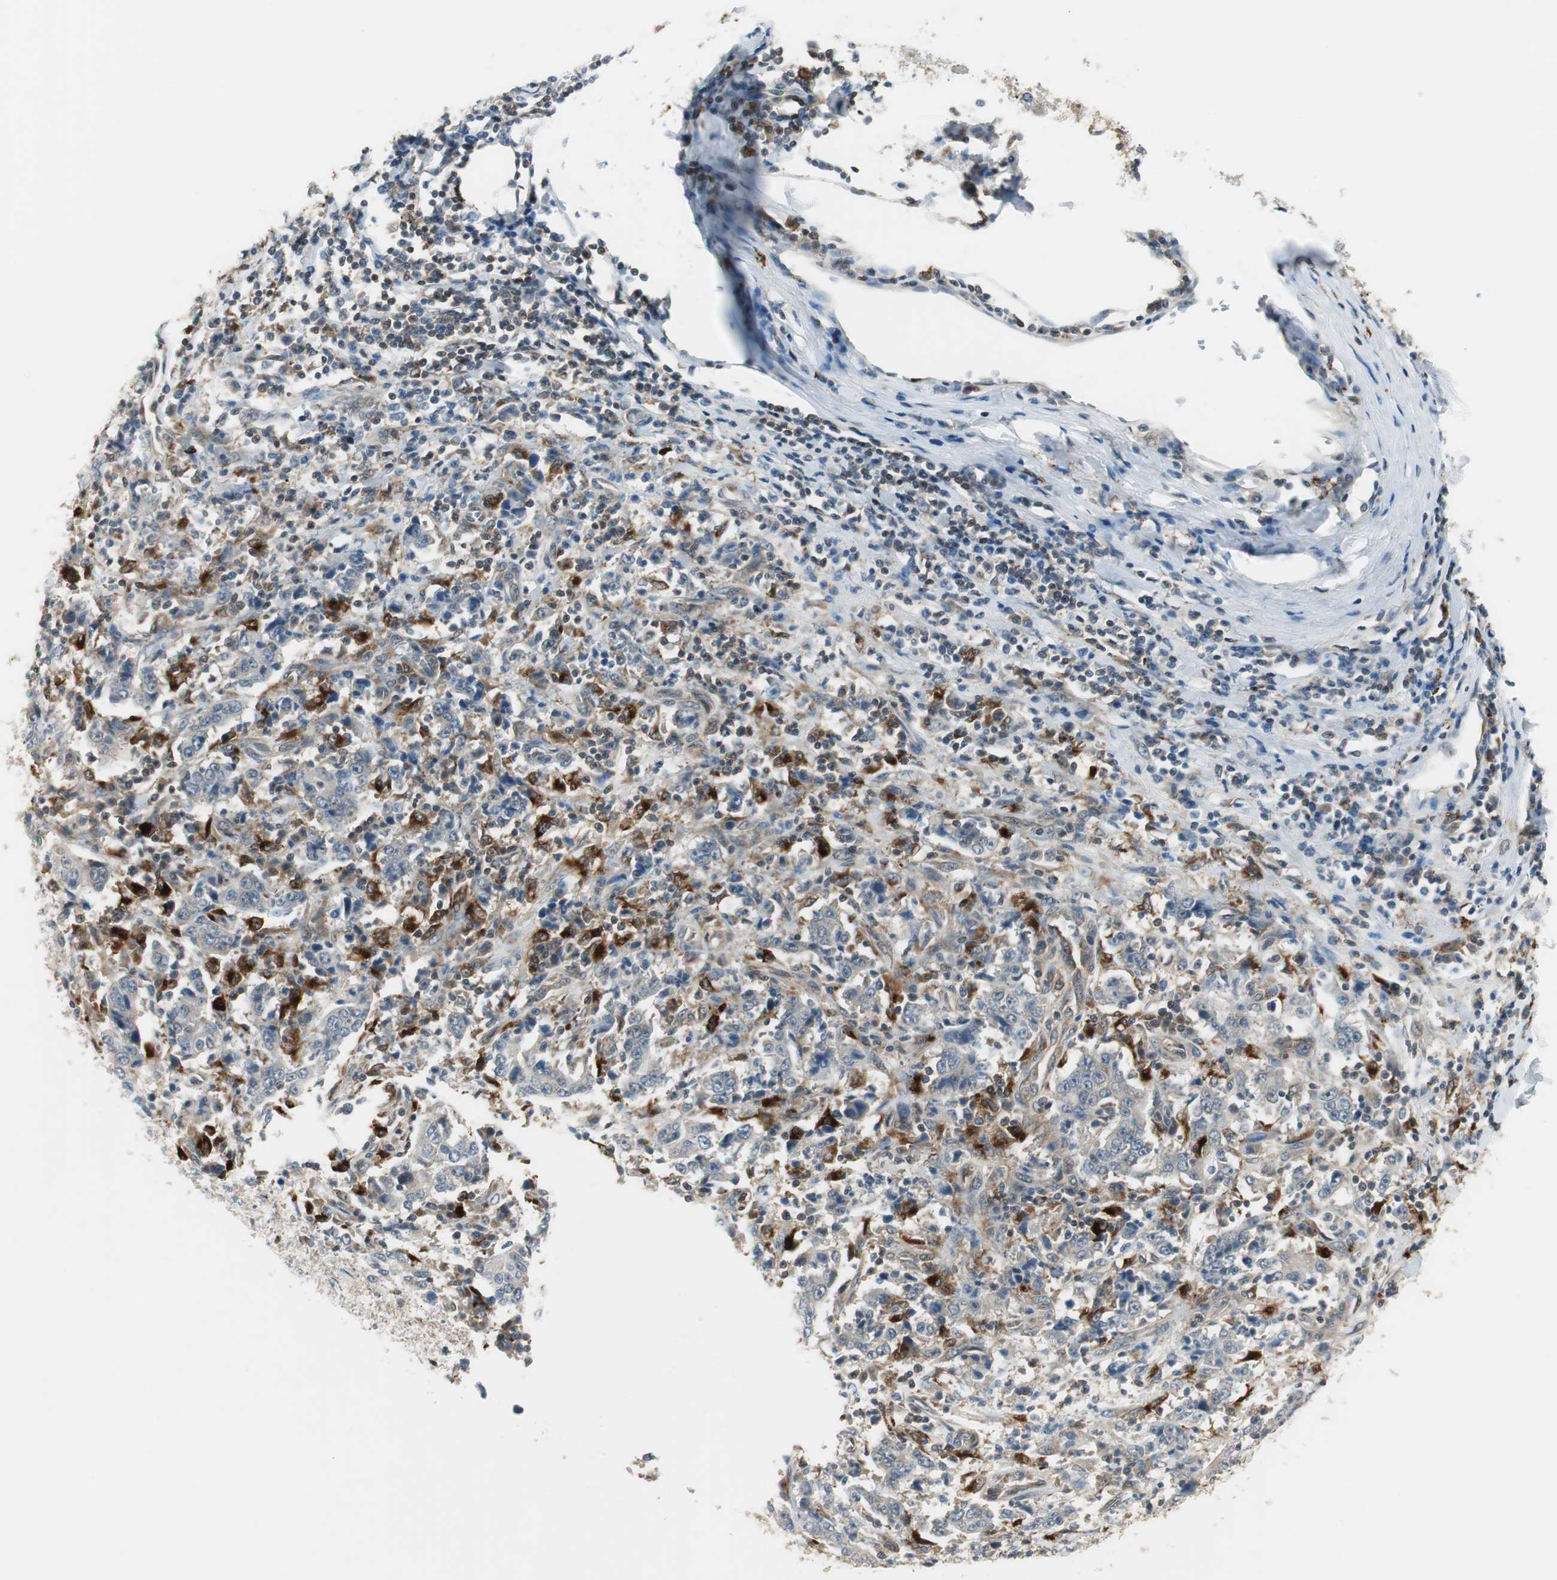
{"staining": {"intensity": "moderate", "quantity": "25%-75%", "location": "cytoplasmic/membranous"}, "tissue": "stomach cancer", "cell_type": "Tumor cells", "image_type": "cancer", "snomed": [{"axis": "morphology", "description": "Normal tissue, NOS"}, {"axis": "morphology", "description": "Adenocarcinoma, NOS"}, {"axis": "topography", "description": "Stomach, upper"}, {"axis": "topography", "description": "Stomach"}], "caption": "There is medium levels of moderate cytoplasmic/membranous expression in tumor cells of adenocarcinoma (stomach), as demonstrated by immunohistochemical staining (brown color).", "gene": "NCK1", "patient": {"sex": "male", "age": 59}}